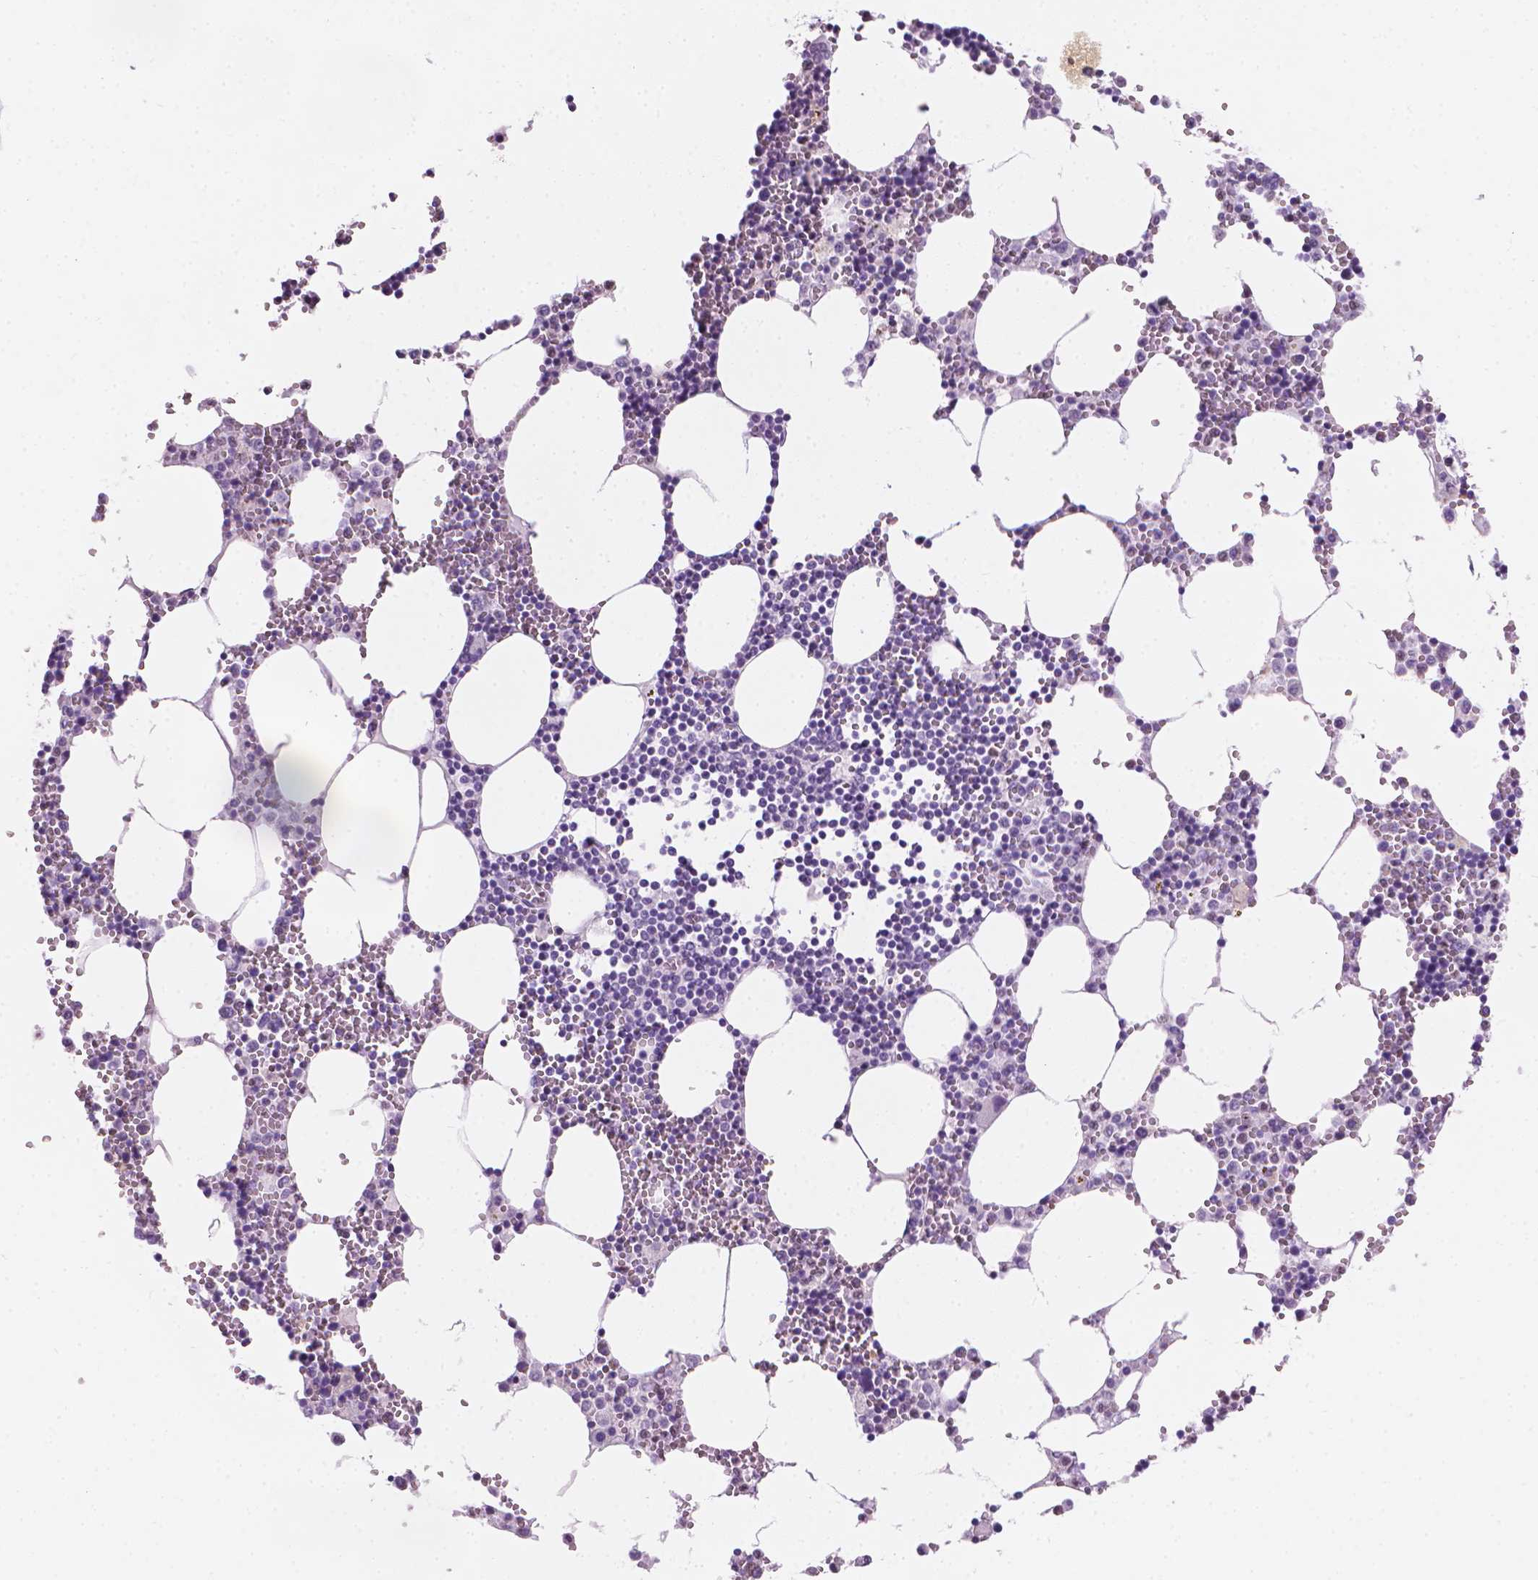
{"staining": {"intensity": "negative", "quantity": "none", "location": "none"}, "tissue": "bone marrow", "cell_type": "Hematopoietic cells", "image_type": "normal", "snomed": [{"axis": "morphology", "description": "Normal tissue, NOS"}, {"axis": "topography", "description": "Bone marrow"}], "caption": "An IHC histopathology image of benign bone marrow is shown. There is no staining in hematopoietic cells of bone marrow. Nuclei are stained in blue.", "gene": "TTC29", "patient": {"sex": "male", "age": 54}}